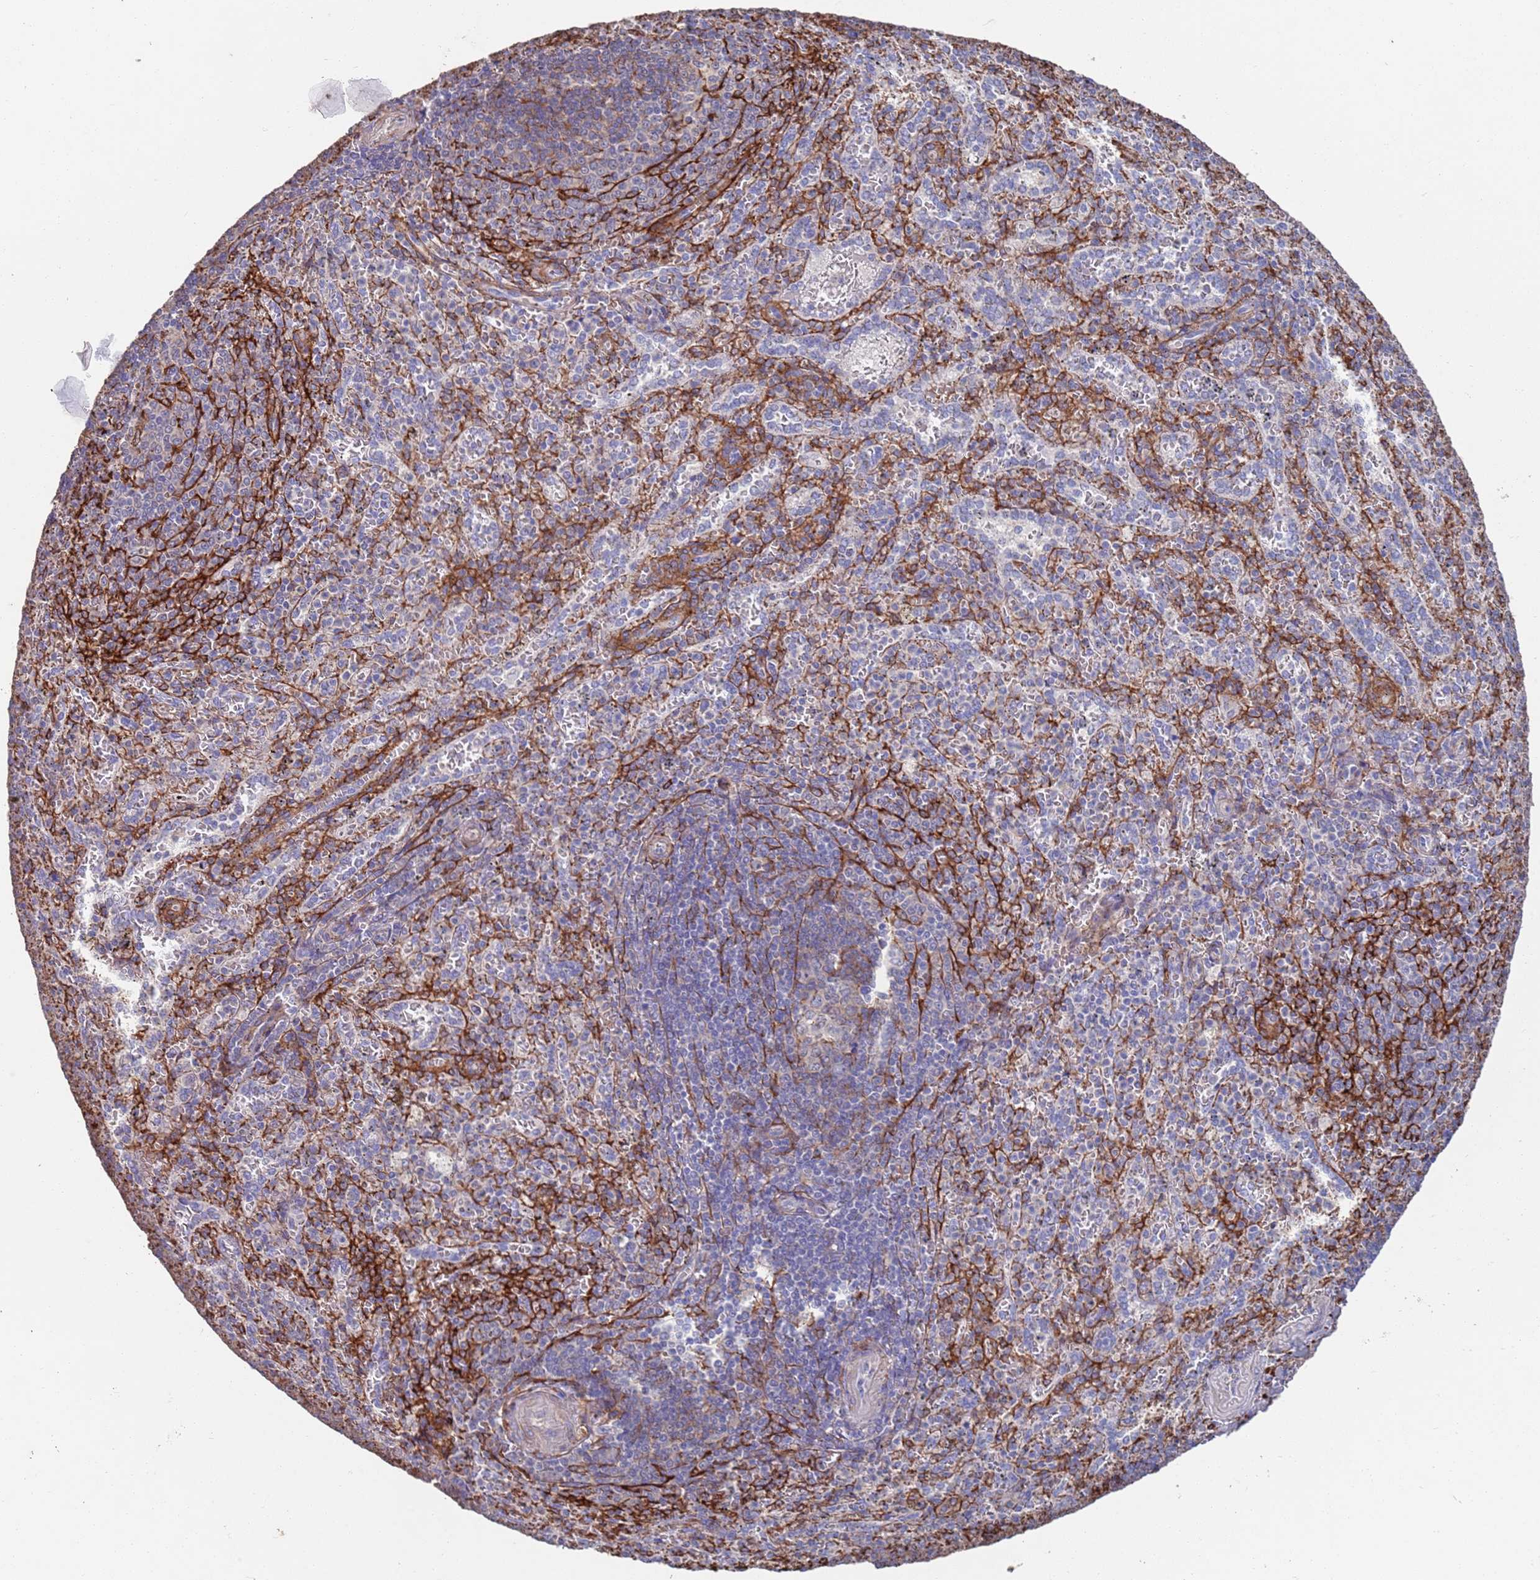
{"staining": {"intensity": "negative", "quantity": "none", "location": "none"}, "tissue": "spleen", "cell_type": "Cells in red pulp", "image_type": "normal", "snomed": [{"axis": "morphology", "description": "Normal tissue, NOS"}, {"axis": "topography", "description": "Spleen"}], "caption": "This is an immunohistochemistry (IHC) micrograph of normal spleen. There is no expression in cells in red pulp.", "gene": "ANK2", "patient": {"sex": "female", "age": 21}}